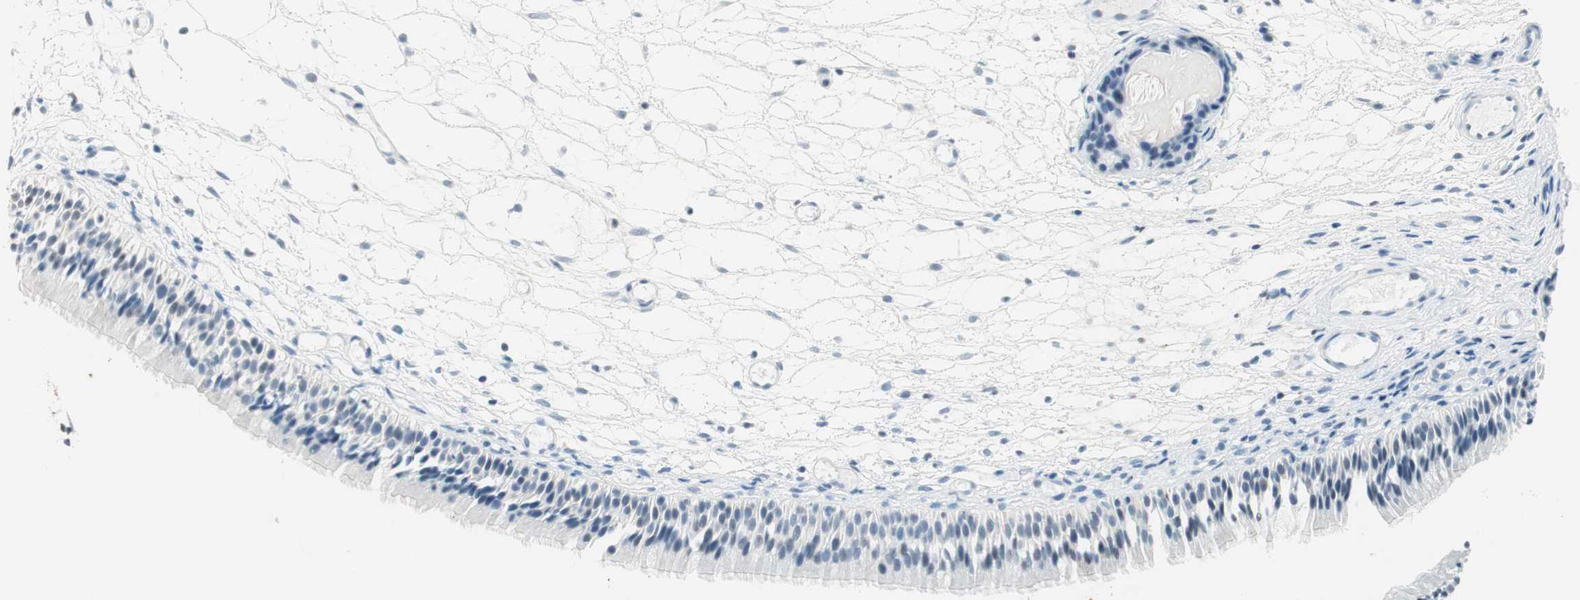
{"staining": {"intensity": "negative", "quantity": "none", "location": "none"}, "tissue": "nasopharynx", "cell_type": "Respiratory epithelial cells", "image_type": "normal", "snomed": [{"axis": "morphology", "description": "Normal tissue, NOS"}, {"axis": "topography", "description": "Nasopharynx"}], "caption": "High power microscopy histopathology image of an IHC histopathology image of benign nasopharynx, revealing no significant staining in respiratory epithelial cells.", "gene": "HOXB13", "patient": {"sex": "female", "age": 54}}